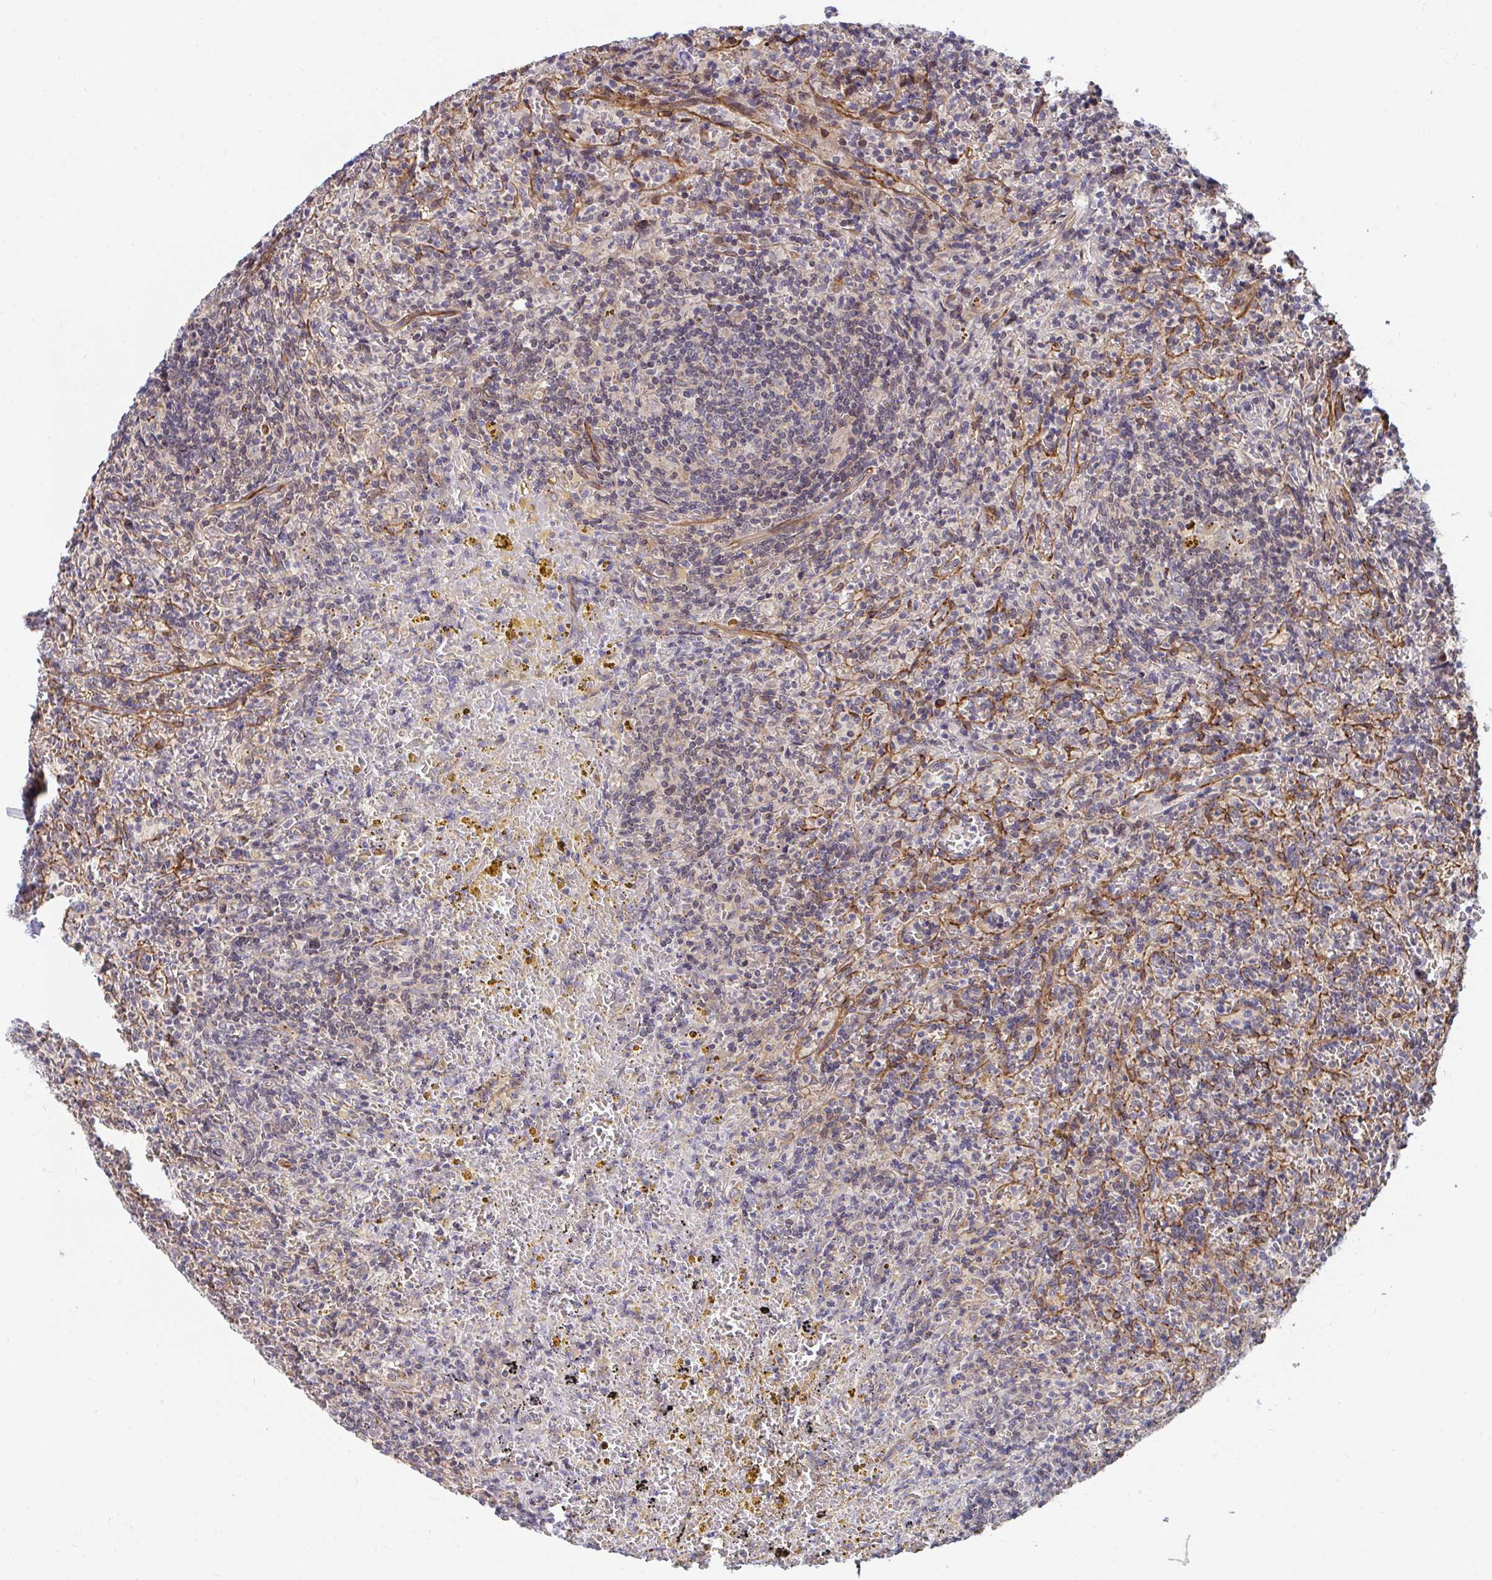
{"staining": {"intensity": "negative", "quantity": "none", "location": "none"}, "tissue": "lymphoma", "cell_type": "Tumor cells", "image_type": "cancer", "snomed": [{"axis": "morphology", "description": "Malignant lymphoma, non-Hodgkin's type, Low grade"}, {"axis": "topography", "description": "Spleen"}], "caption": "Tumor cells show no significant protein staining in low-grade malignant lymphoma, non-Hodgkin's type.", "gene": "EIF1AD", "patient": {"sex": "female", "age": 70}}